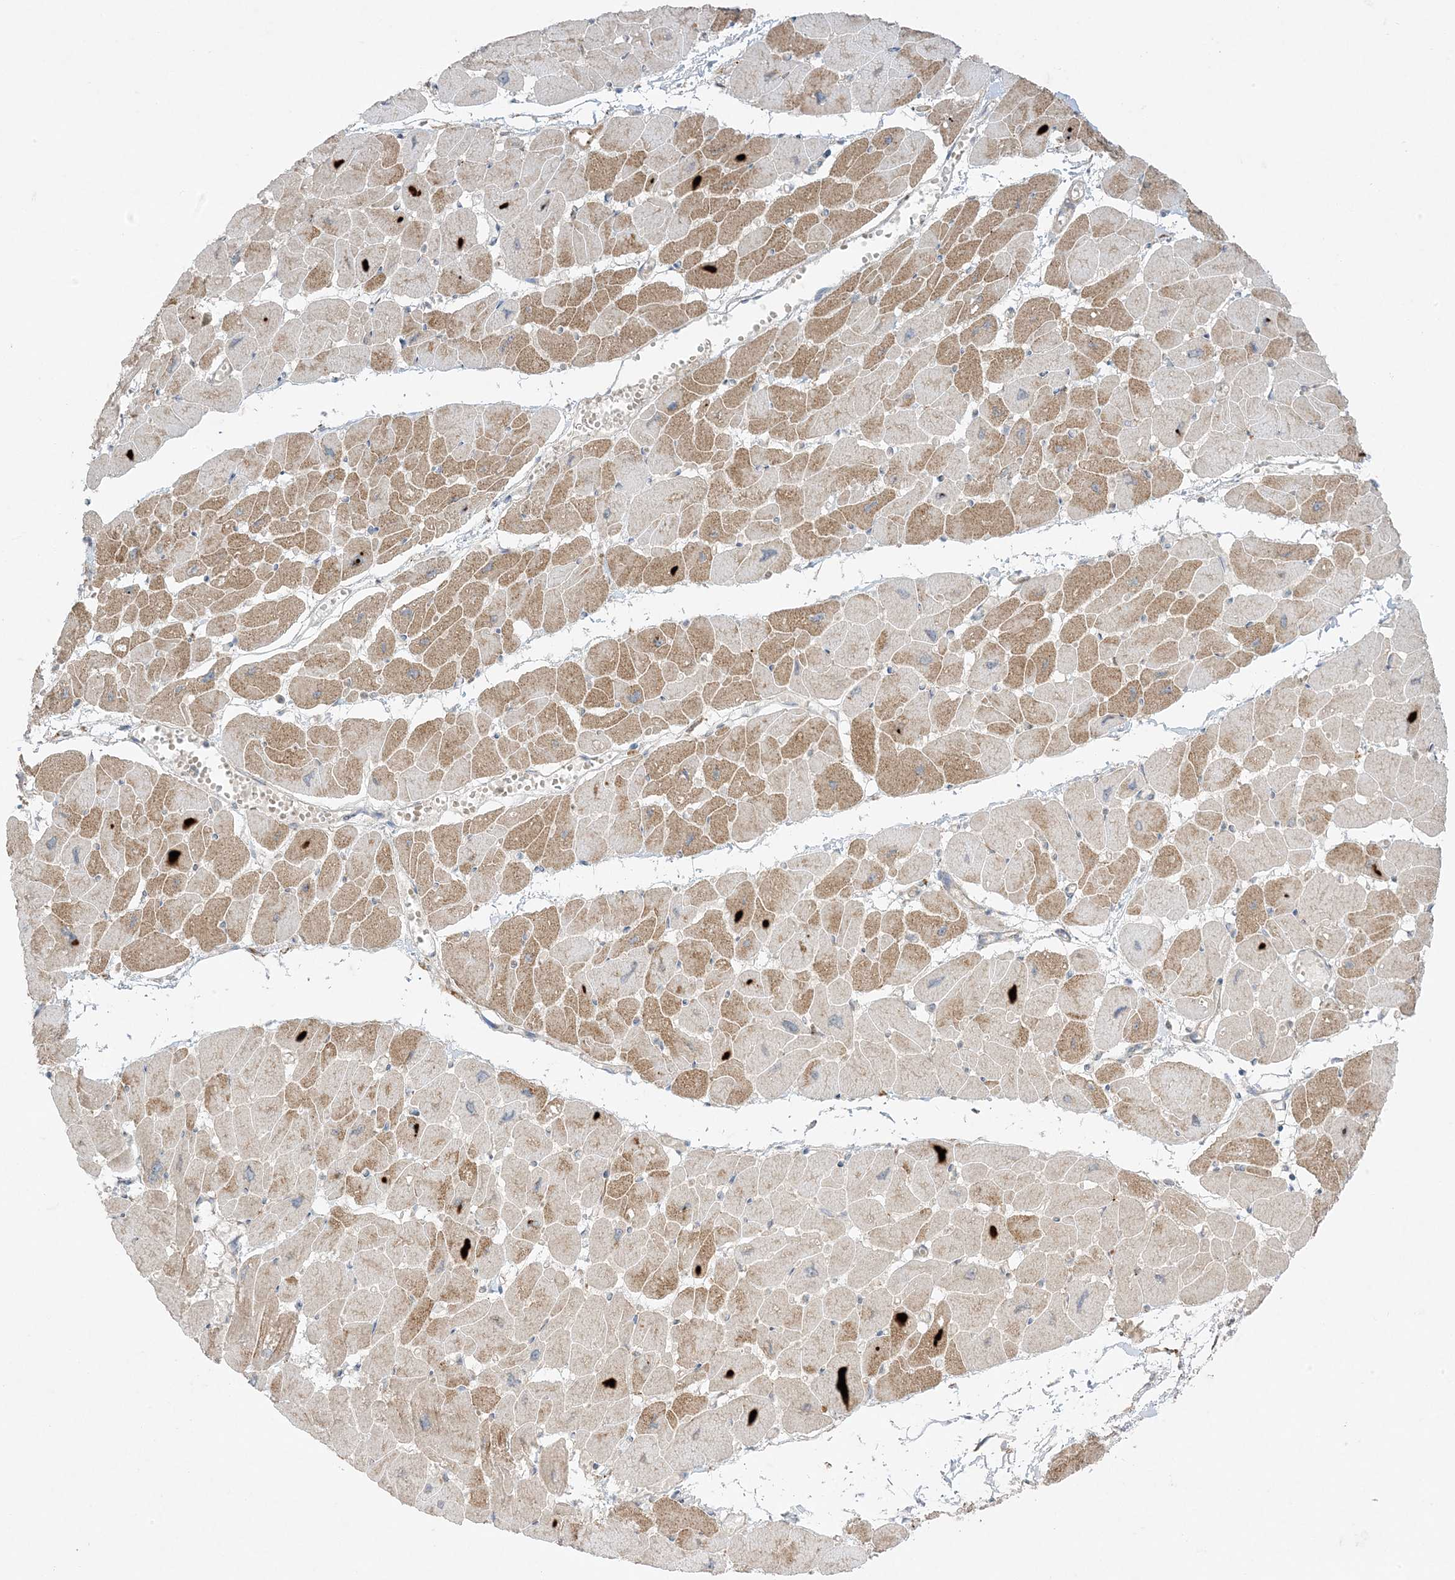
{"staining": {"intensity": "moderate", "quantity": ">75%", "location": "cytoplasmic/membranous"}, "tissue": "heart muscle", "cell_type": "Cardiomyocytes", "image_type": "normal", "snomed": [{"axis": "morphology", "description": "Normal tissue, NOS"}, {"axis": "topography", "description": "Heart"}], "caption": "Immunohistochemistry of unremarkable heart muscle displays medium levels of moderate cytoplasmic/membranous expression in about >75% of cardiomyocytes.", "gene": "ODC1", "patient": {"sex": "female", "age": 54}}